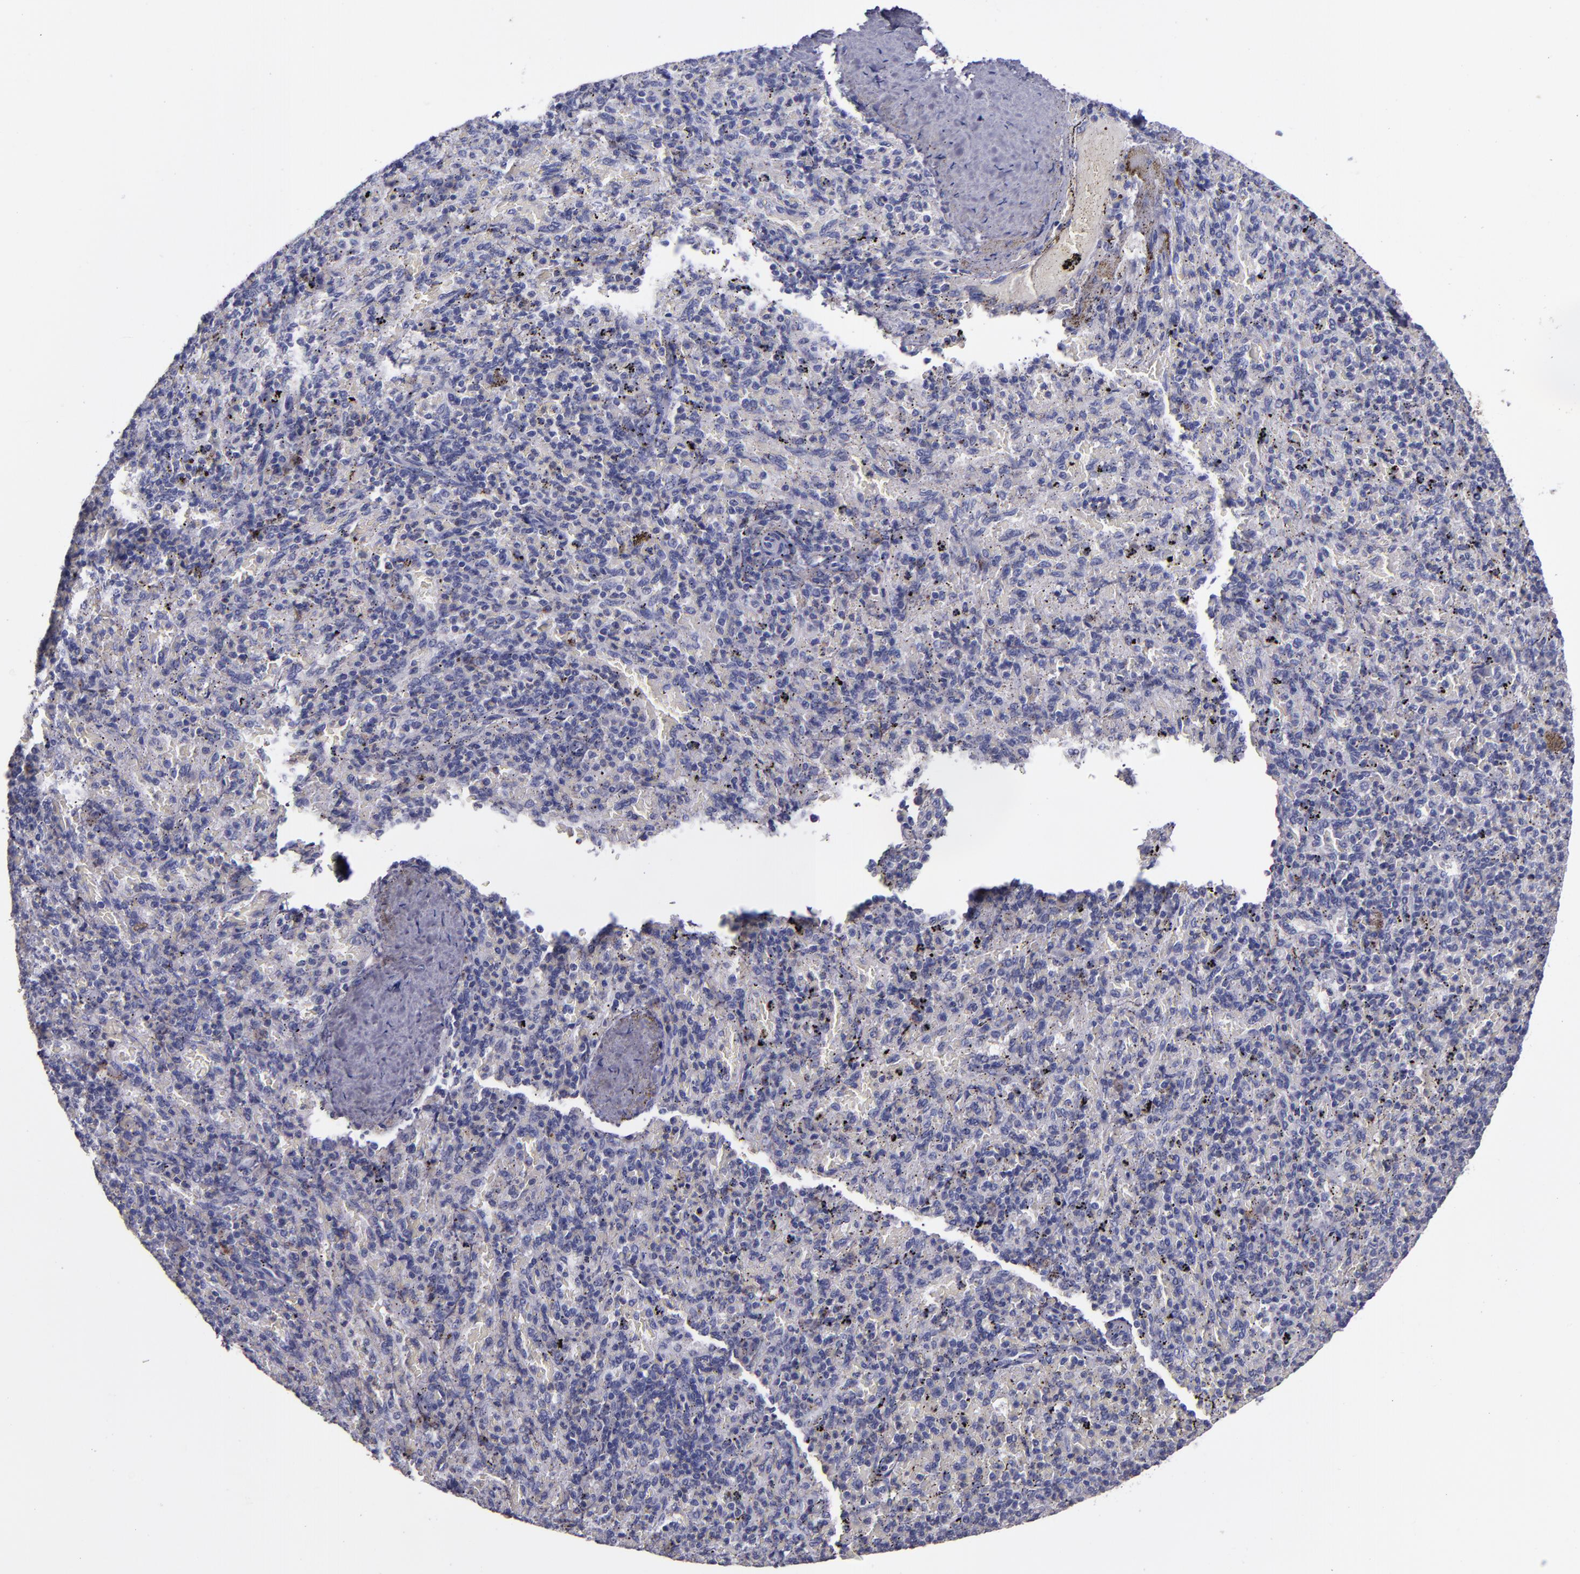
{"staining": {"intensity": "negative", "quantity": "none", "location": "none"}, "tissue": "spleen", "cell_type": "Cells in red pulp", "image_type": "normal", "snomed": [{"axis": "morphology", "description": "Normal tissue, NOS"}, {"axis": "topography", "description": "Spleen"}], "caption": "A high-resolution micrograph shows IHC staining of normal spleen, which reveals no significant positivity in cells in red pulp.", "gene": "MFGE8", "patient": {"sex": "female", "age": 43}}